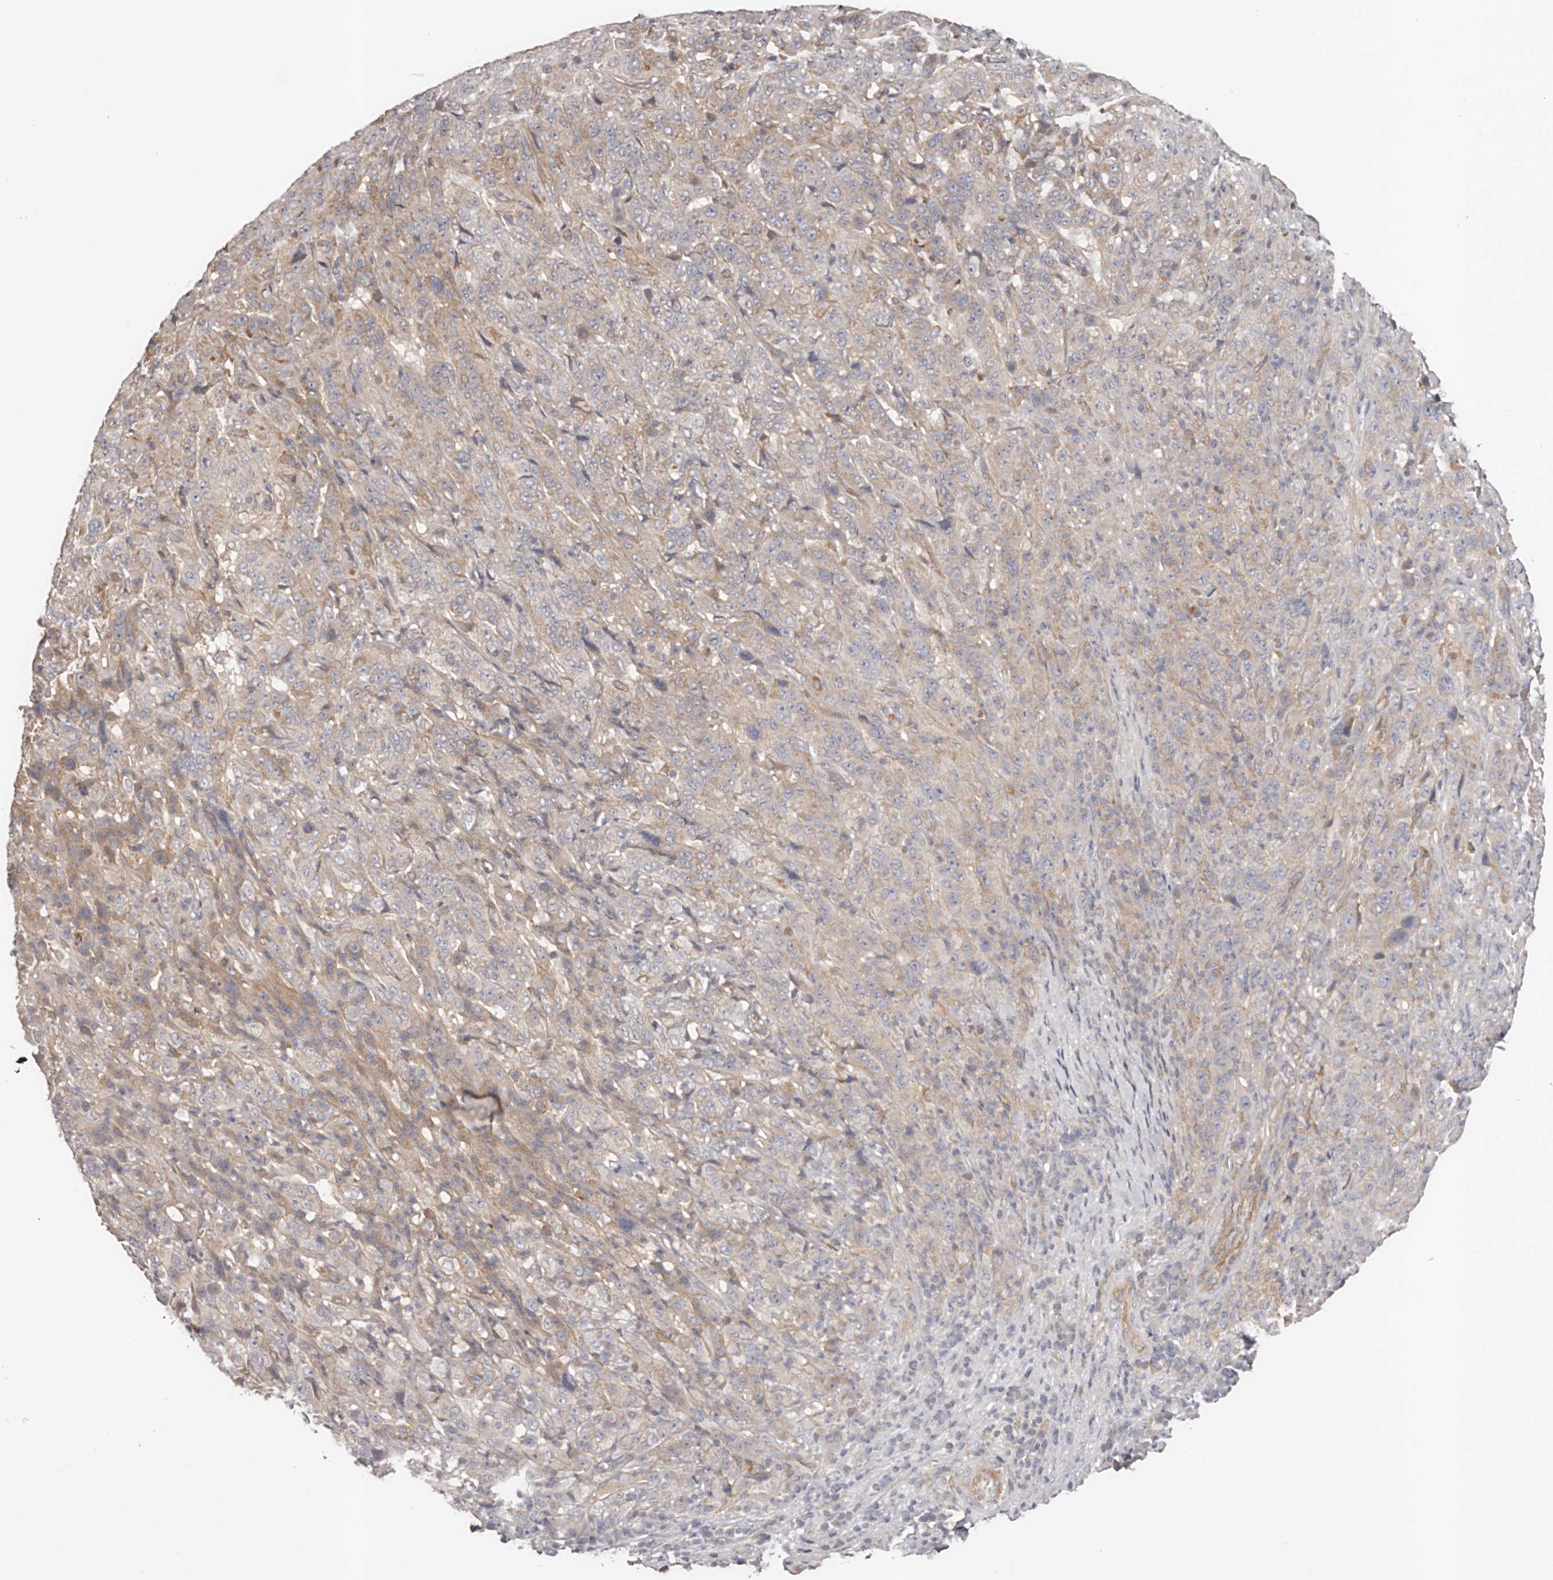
{"staining": {"intensity": "negative", "quantity": "none", "location": "none"}, "tissue": "pancreatic cancer", "cell_type": "Tumor cells", "image_type": "cancer", "snomed": [{"axis": "morphology", "description": "Adenocarcinoma, NOS"}, {"axis": "topography", "description": "Pancreas"}], "caption": "Histopathology image shows no protein staining in tumor cells of adenocarcinoma (pancreatic) tissue. (Immunohistochemistry (ihc), brightfield microscopy, high magnification).", "gene": "DMRT2", "patient": {"sex": "male", "age": 63}}